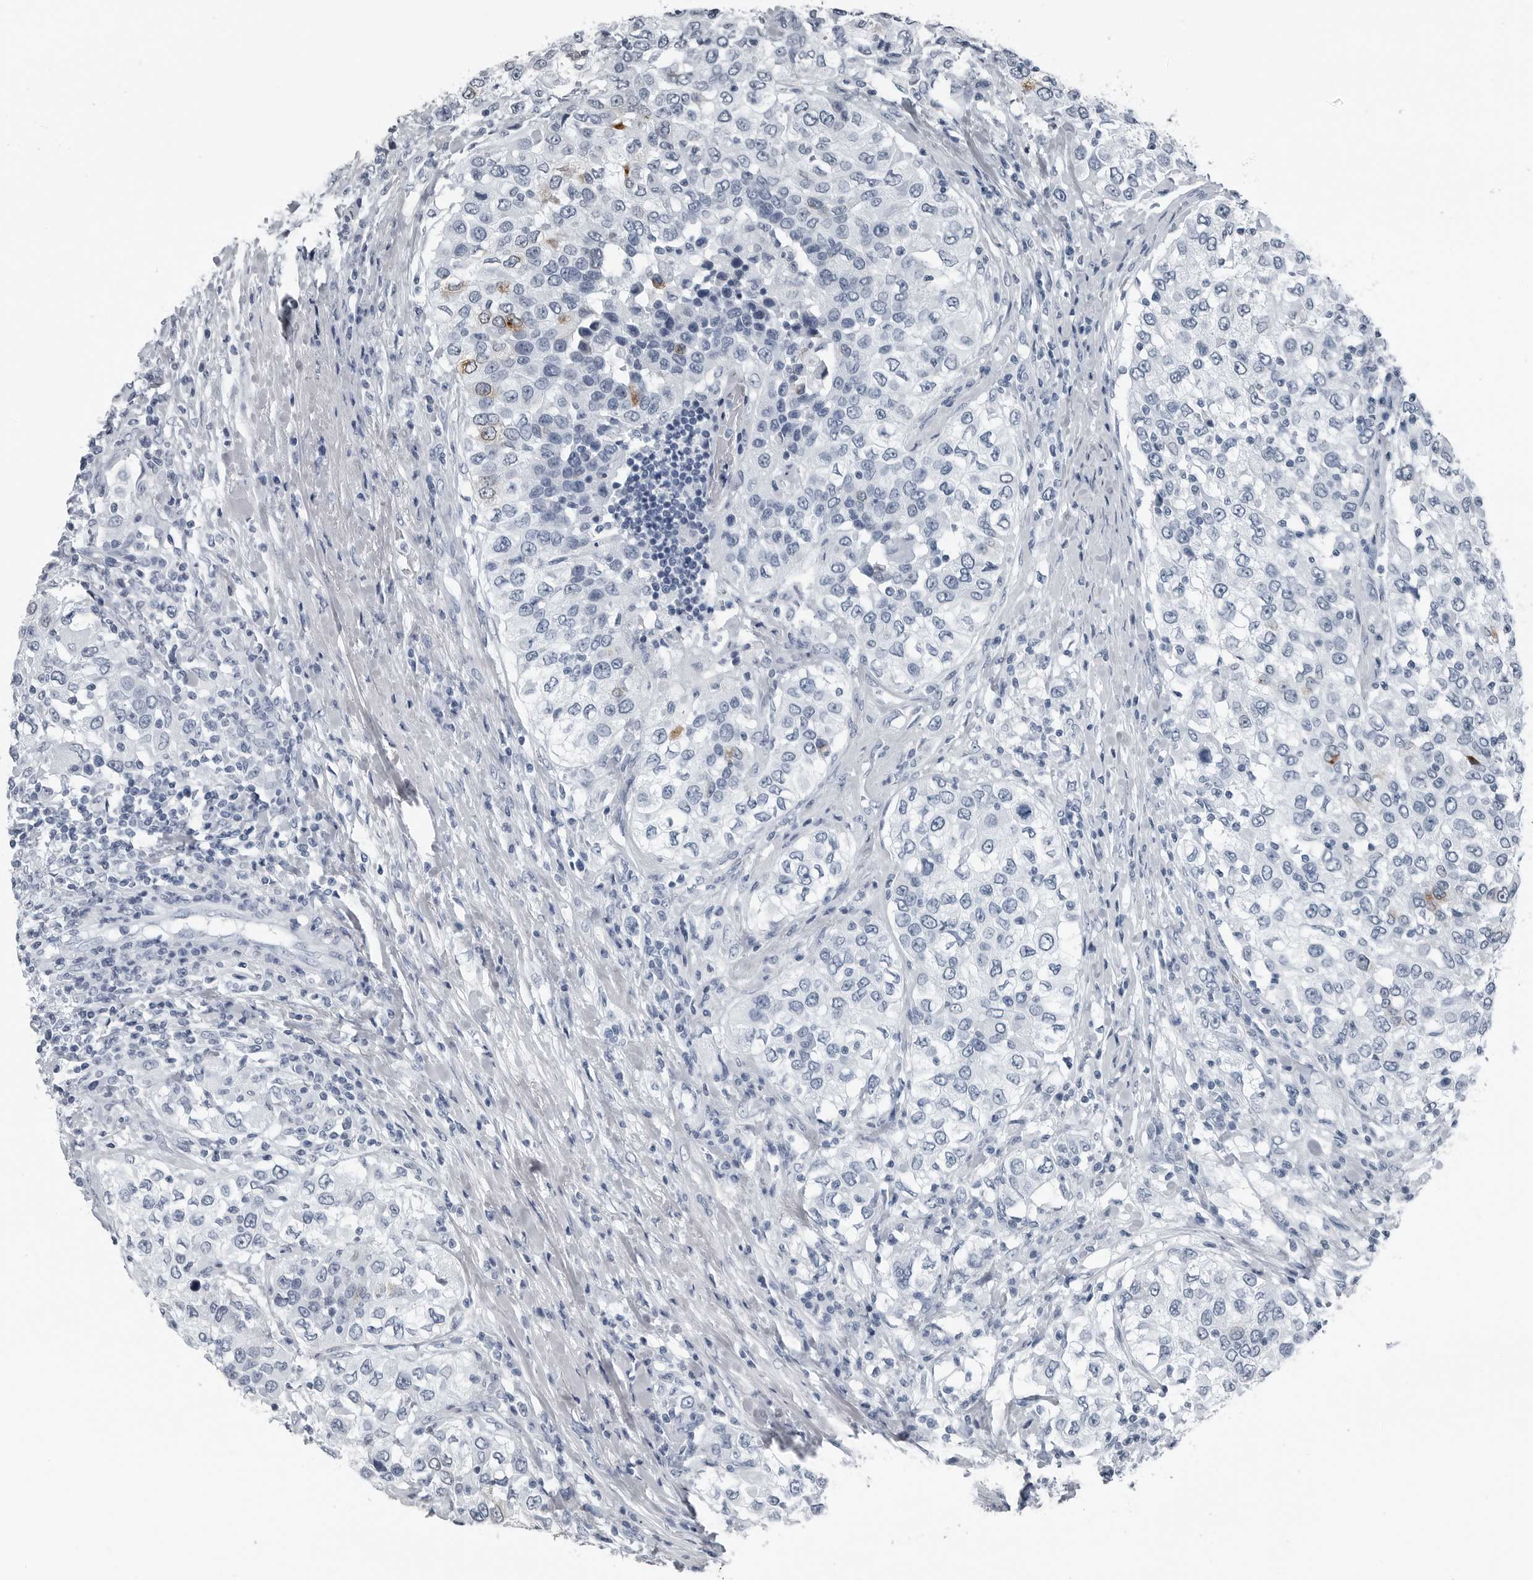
{"staining": {"intensity": "negative", "quantity": "none", "location": "none"}, "tissue": "urothelial cancer", "cell_type": "Tumor cells", "image_type": "cancer", "snomed": [{"axis": "morphology", "description": "Urothelial carcinoma, High grade"}, {"axis": "topography", "description": "Urinary bladder"}], "caption": "IHC micrograph of neoplastic tissue: high-grade urothelial carcinoma stained with DAB (3,3'-diaminobenzidine) reveals no significant protein positivity in tumor cells.", "gene": "SPINK1", "patient": {"sex": "female", "age": 80}}